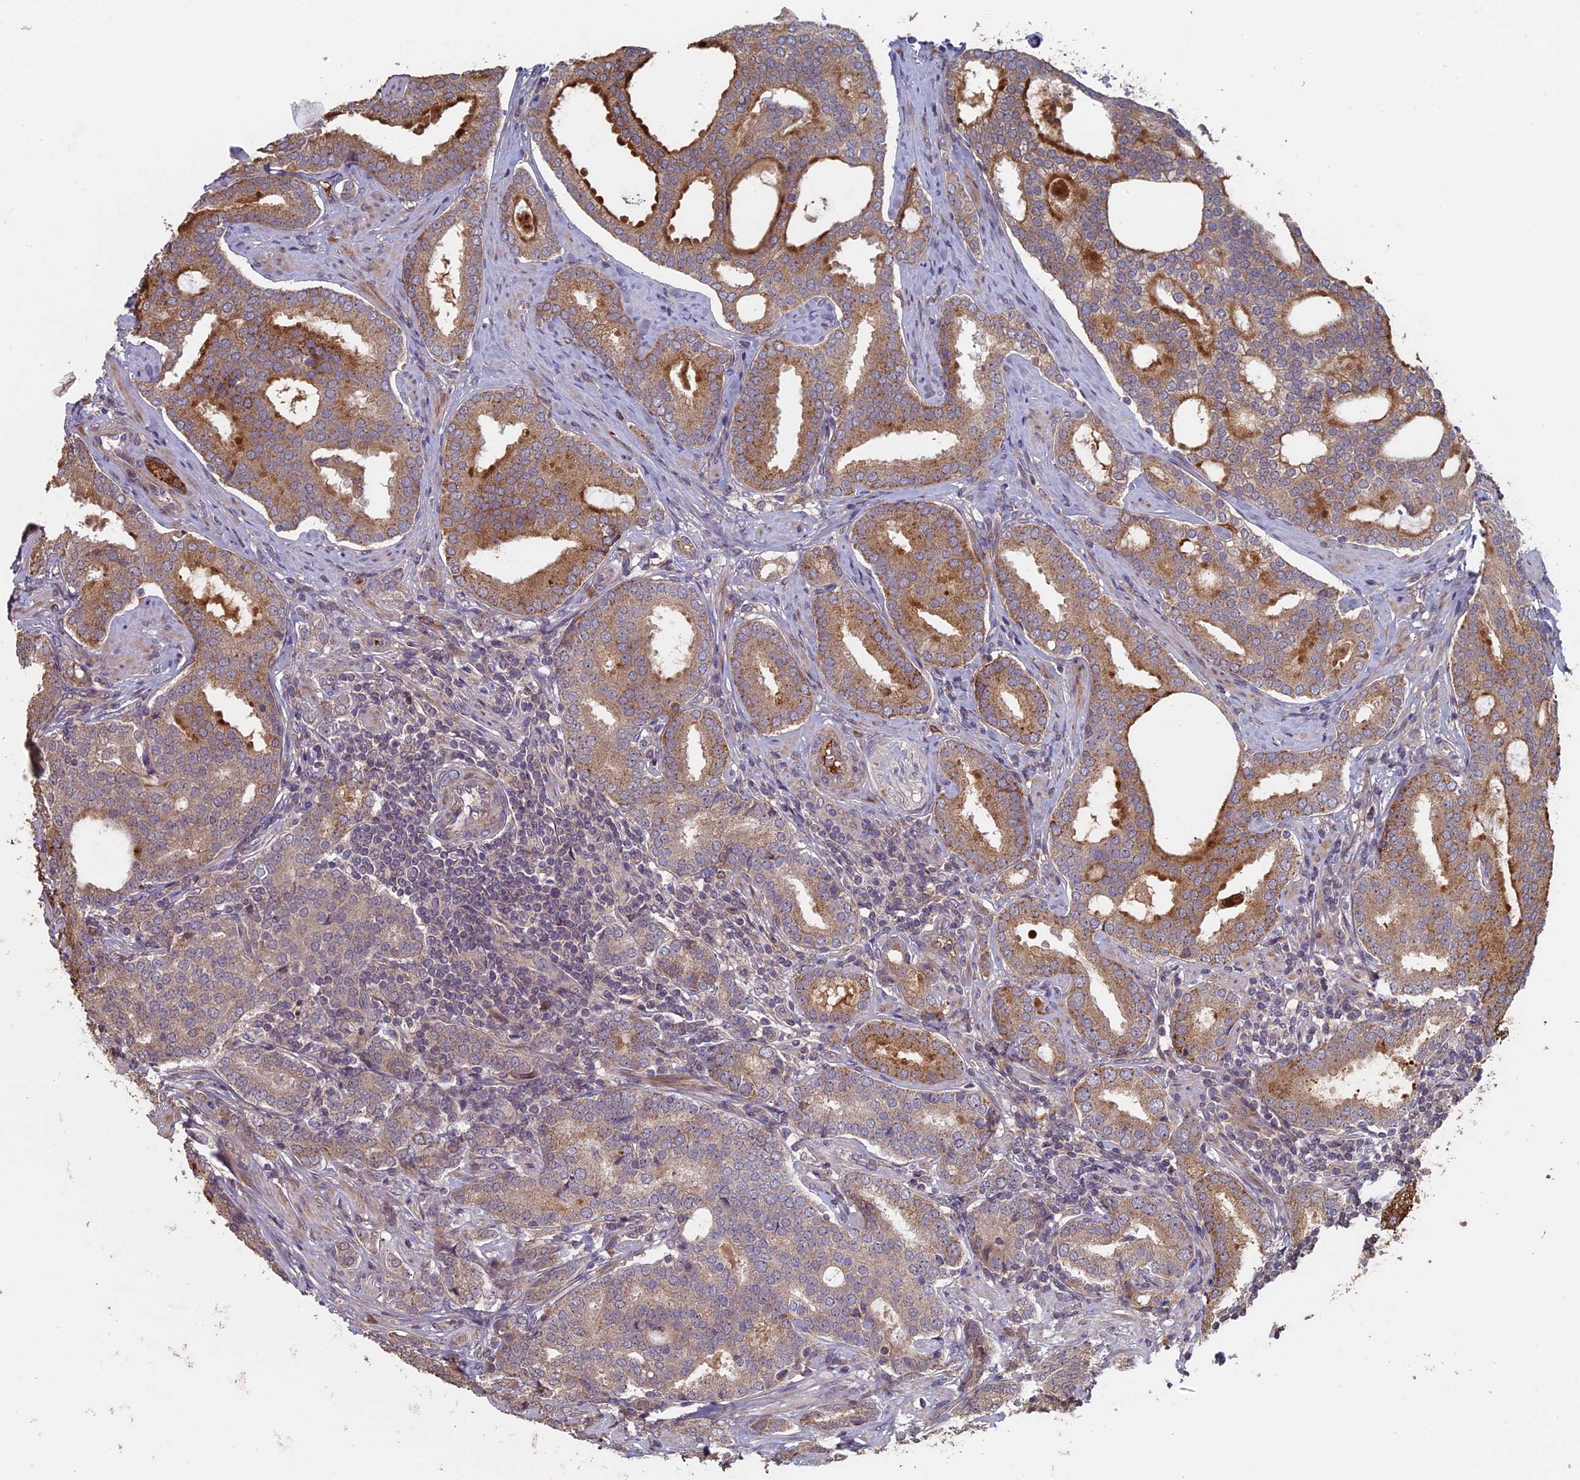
{"staining": {"intensity": "moderate", "quantity": "25%-75%", "location": "cytoplasmic/membranous"}, "tissue": "prostate cancer", "cell_type": "Tumor cells", "image_type": "cancer", "snomed": [{"axis": "morphology", "description": "Adenocarcinoma, High grade"}, {"axis": "topography", "description": "Prostate"}], "caption": "About 25%-75% of tumor cells in adenocarcinoma (high-grade) (prostate) exhibit moderate cytoplasmic/membranous protein staining as visualized by brown immunohistochemical staining.", "gene": "RCCD1", "patient": {"sex": "male", "age": 63}}